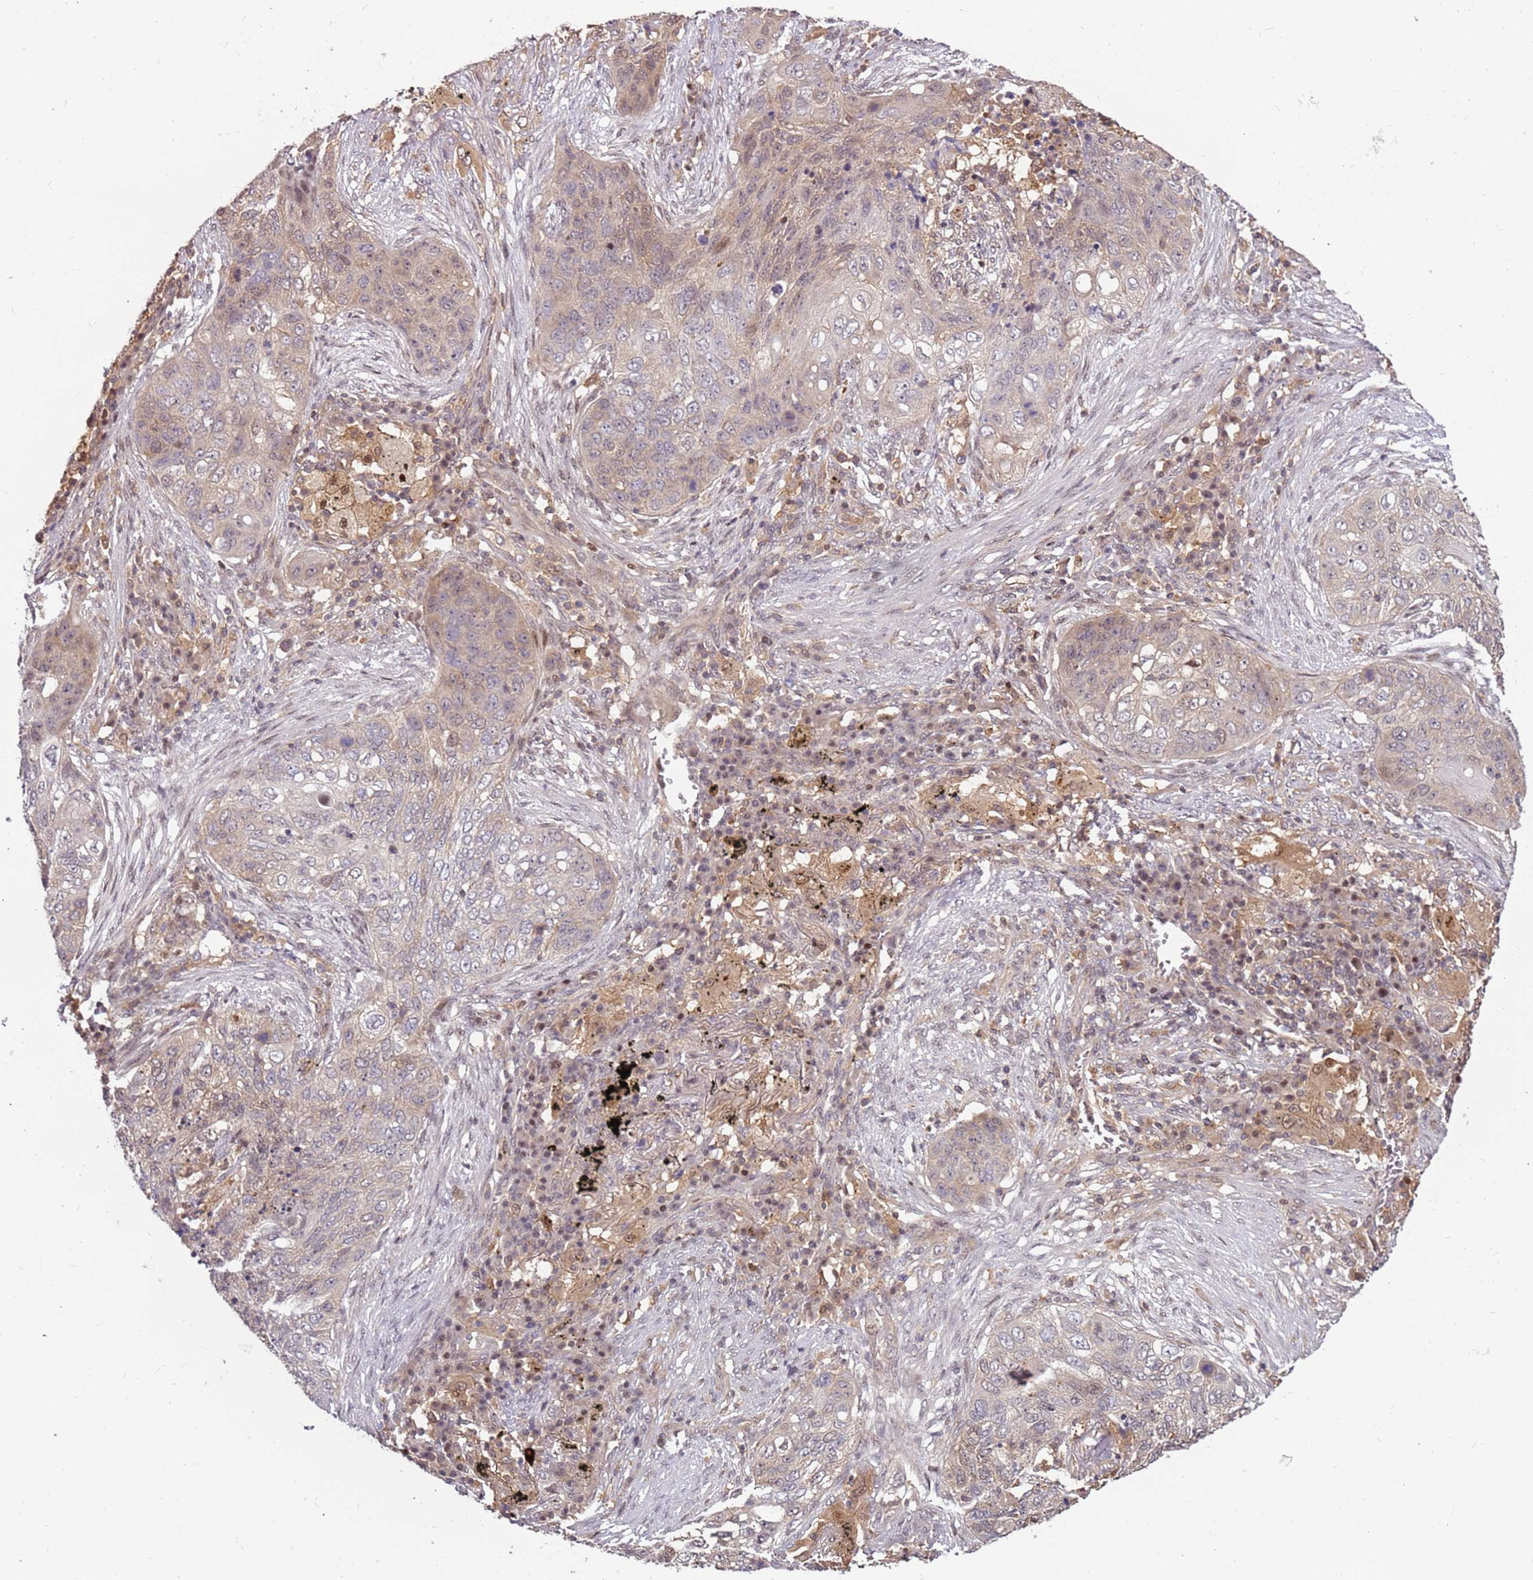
{"staining": {"intensity": "weak", "quantity": "25%-75%", "location": "cytoplasmic/membranous,nuclear"}, "tissue": "lung cancer", "cell_type": "Tumor cells", "image_type": "cancer", "snomed": [{"axis": "morphology", "description": "Squamous cell carcinoma, NOS"}, {"axis": "topography", "description": "Lung"}], "caption": "High-power microscopy captured an immunohistochemistry (IHC) histopathology image of lung squamous cell carcinoma, revealing weak cytoplasmic/membranous and nuclear expression in about 25%-75% of tumor cells.", "gene": "GSTO2", "patient": {"sex": "female", "age": 63}}